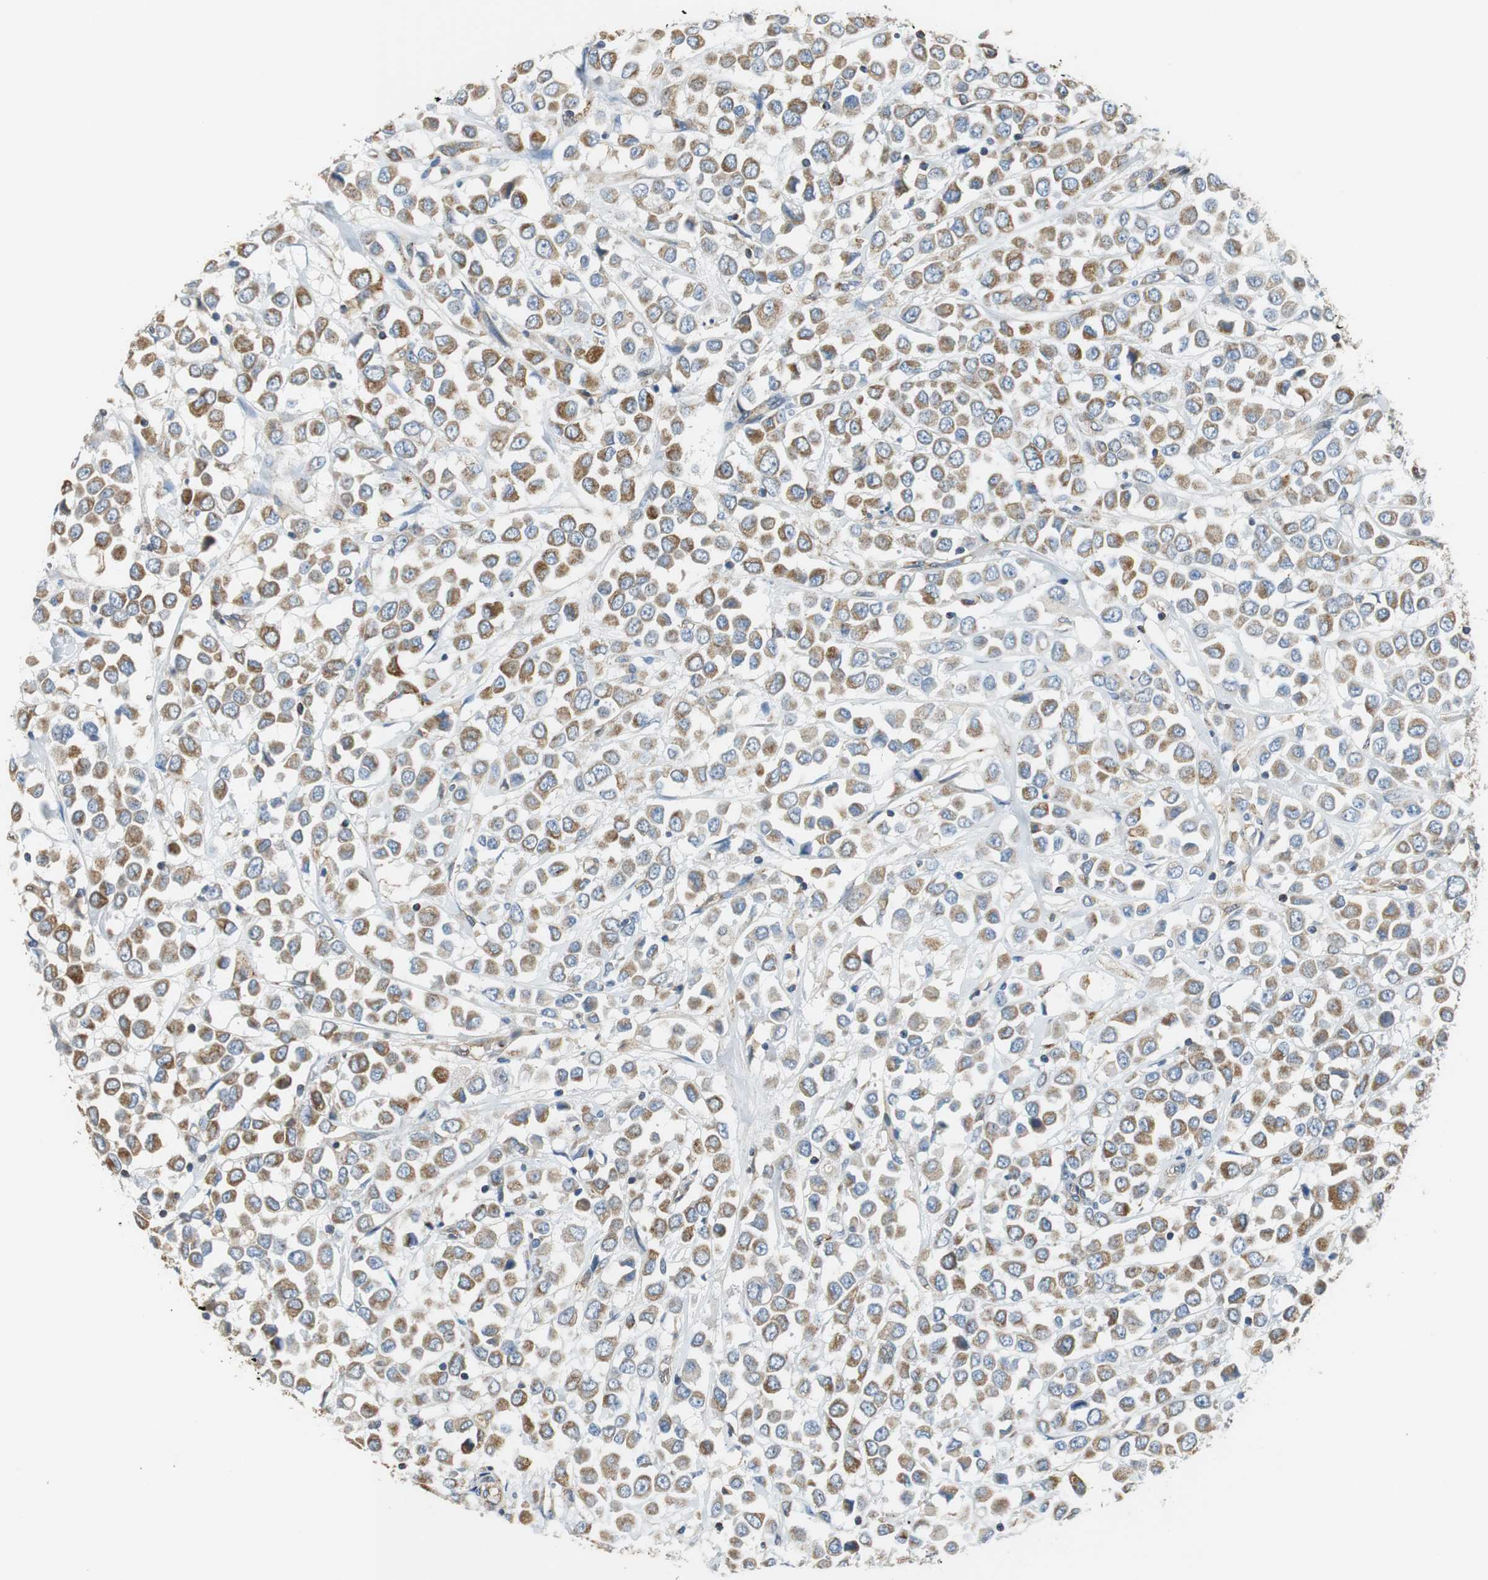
{"staining": {"intensity": "moderate", "quantity": ">75%", "location": "cytoplasmic/membranous"}, "tissue": "breast cancer", "cell_type": "Tumor cells", "image_type": "cancer", "snomed": [{"axis": "morphology", "description": "Duct carcinoma"}, {"axis": "topography", "description": "Breast"}], "caption": "Breast intraductal carcinoma was stained to show a protein in brown. There is medium levels of moderate cytoplasmic/membranous positivity in about >75% of tumor cells.", "gene": "GSTK1", "patient": {"sex": "female", "age": 61}}